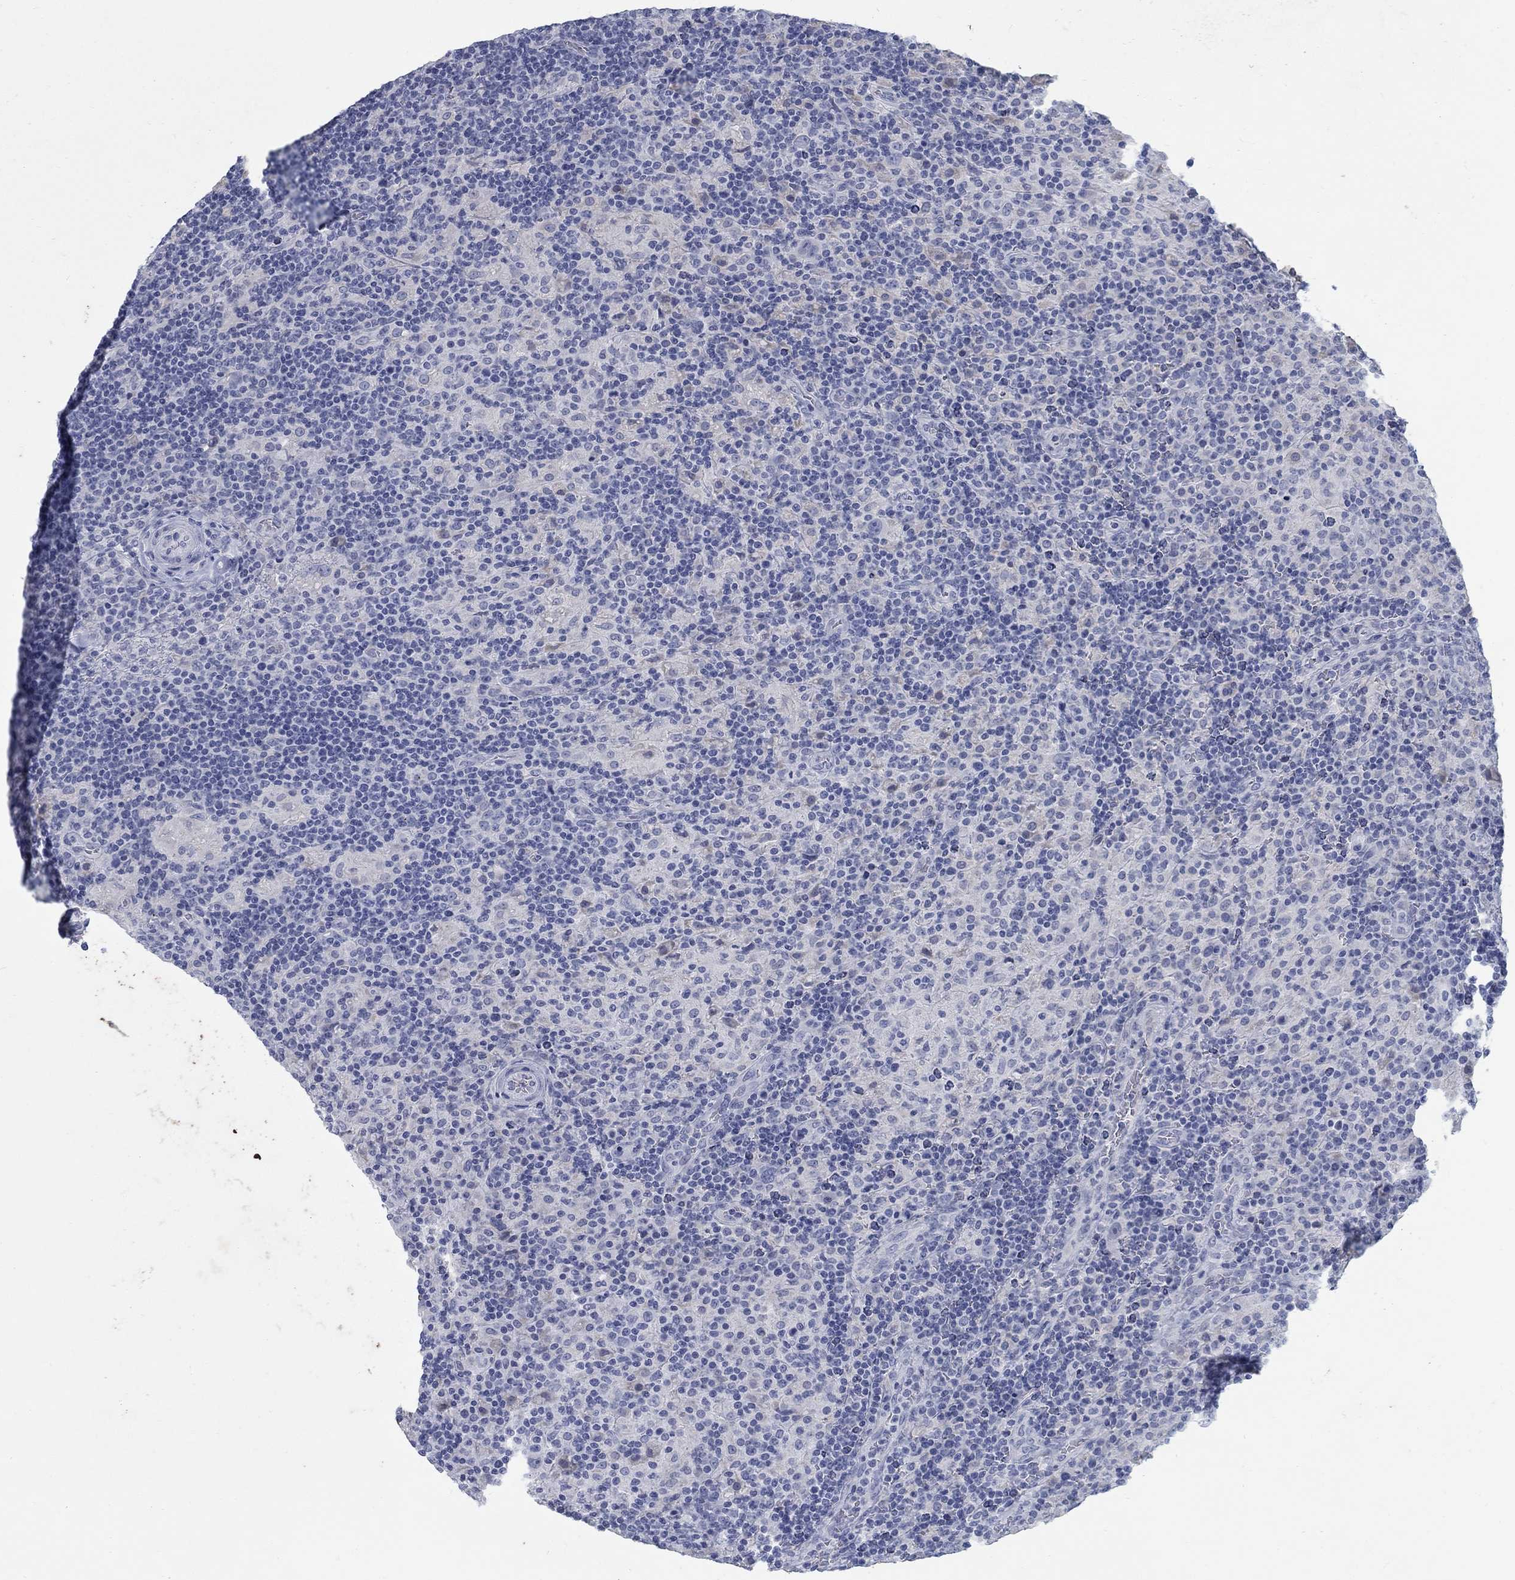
{"staining": {"intensity": "negative", "quantity": "none", "location": "none"}, "tissue": "lymphoma", "cell_type": "Tumor cells", "image_type": "cancer", "snomed": [{"axis": "morphology", "description": "Hodgkin's disease, NOS"}, {"axis": "topography", "description": "Lymph node"}], "caption": "This is a histopathology image of IHC staining of lymphoma, which shows no staining in tumor cells.", "gene": "RFTN2", "patient": {"sex": "male", "age": 70}}